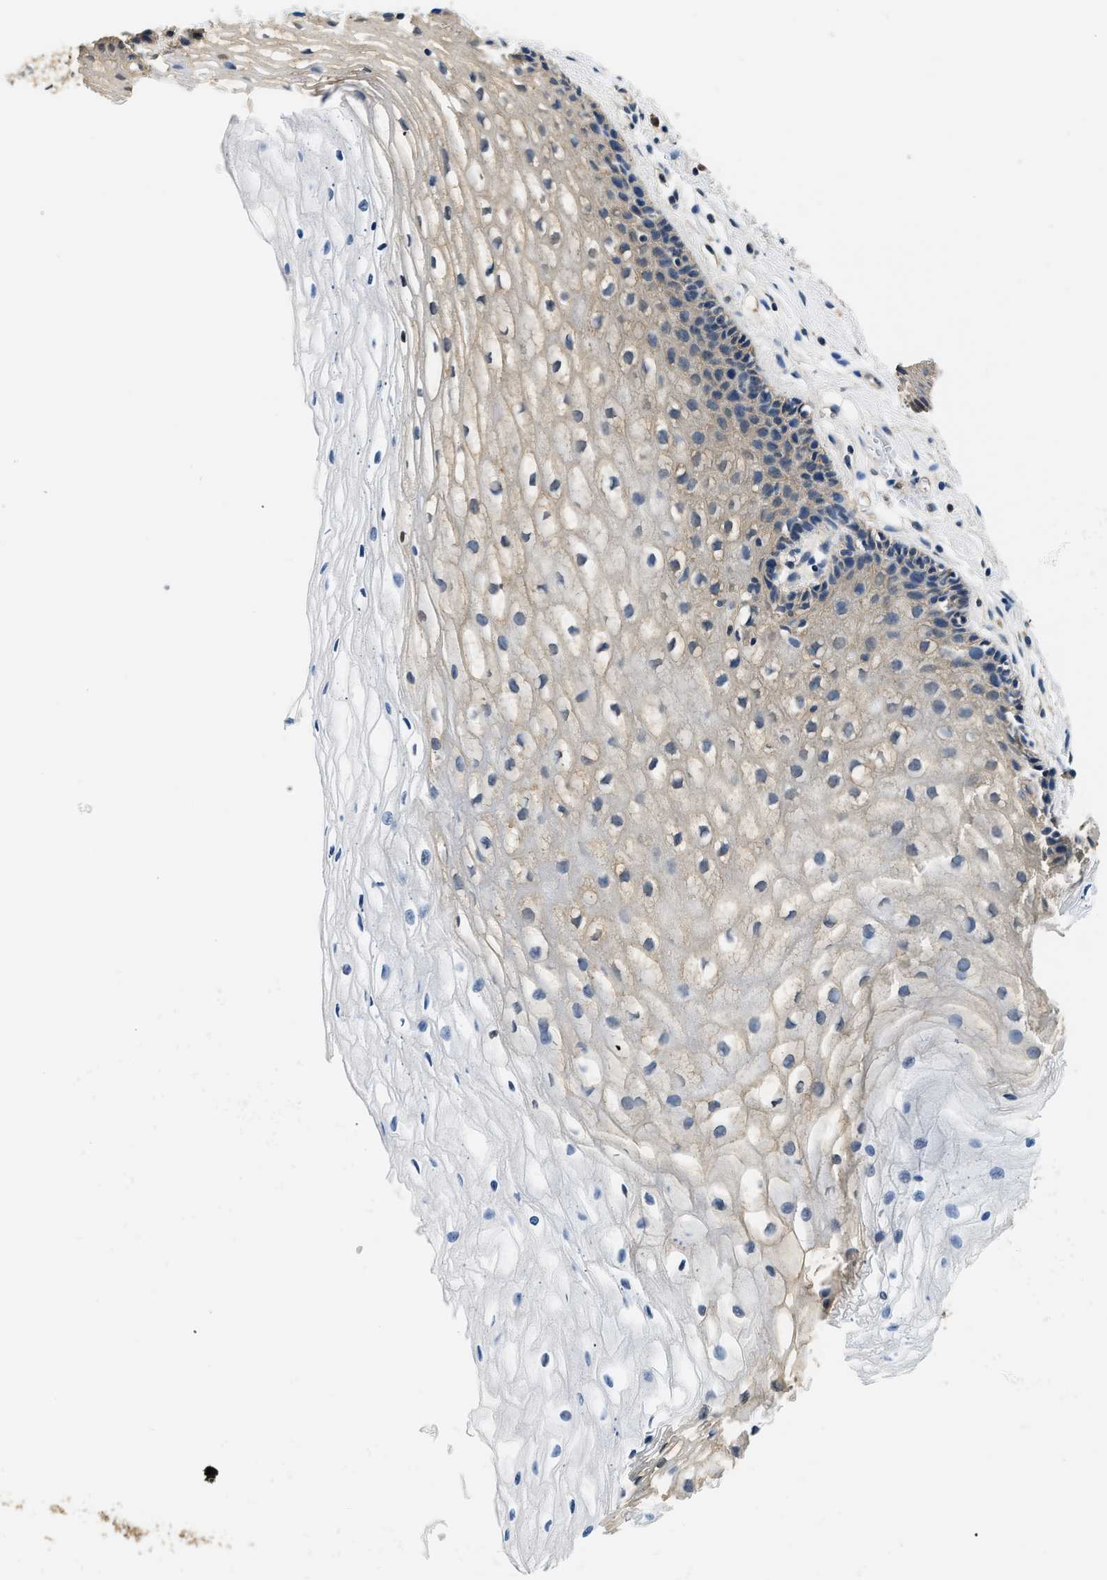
{"staining": {"intensity": "moderate", "quantity": ">75%", "location": "cytoplasmic/membranous"}, "tissue": "cervix", "cell_type": "Glandular cells", "image_type": "normal", "snomed": [{"axis": "morphology", "description": "Normal tissue, NOS"}, {"axis": "topography", "description": "Cervix"}], "caption": "This micrograph exhibits immunohistochemistry (IHC) staining of benign cervix, with medium moderate cytoplasmic/membranous staining in about >75% of glandular cells.", "gene": "BCL7C", "patient": {"sex": "female", "age": 77}}